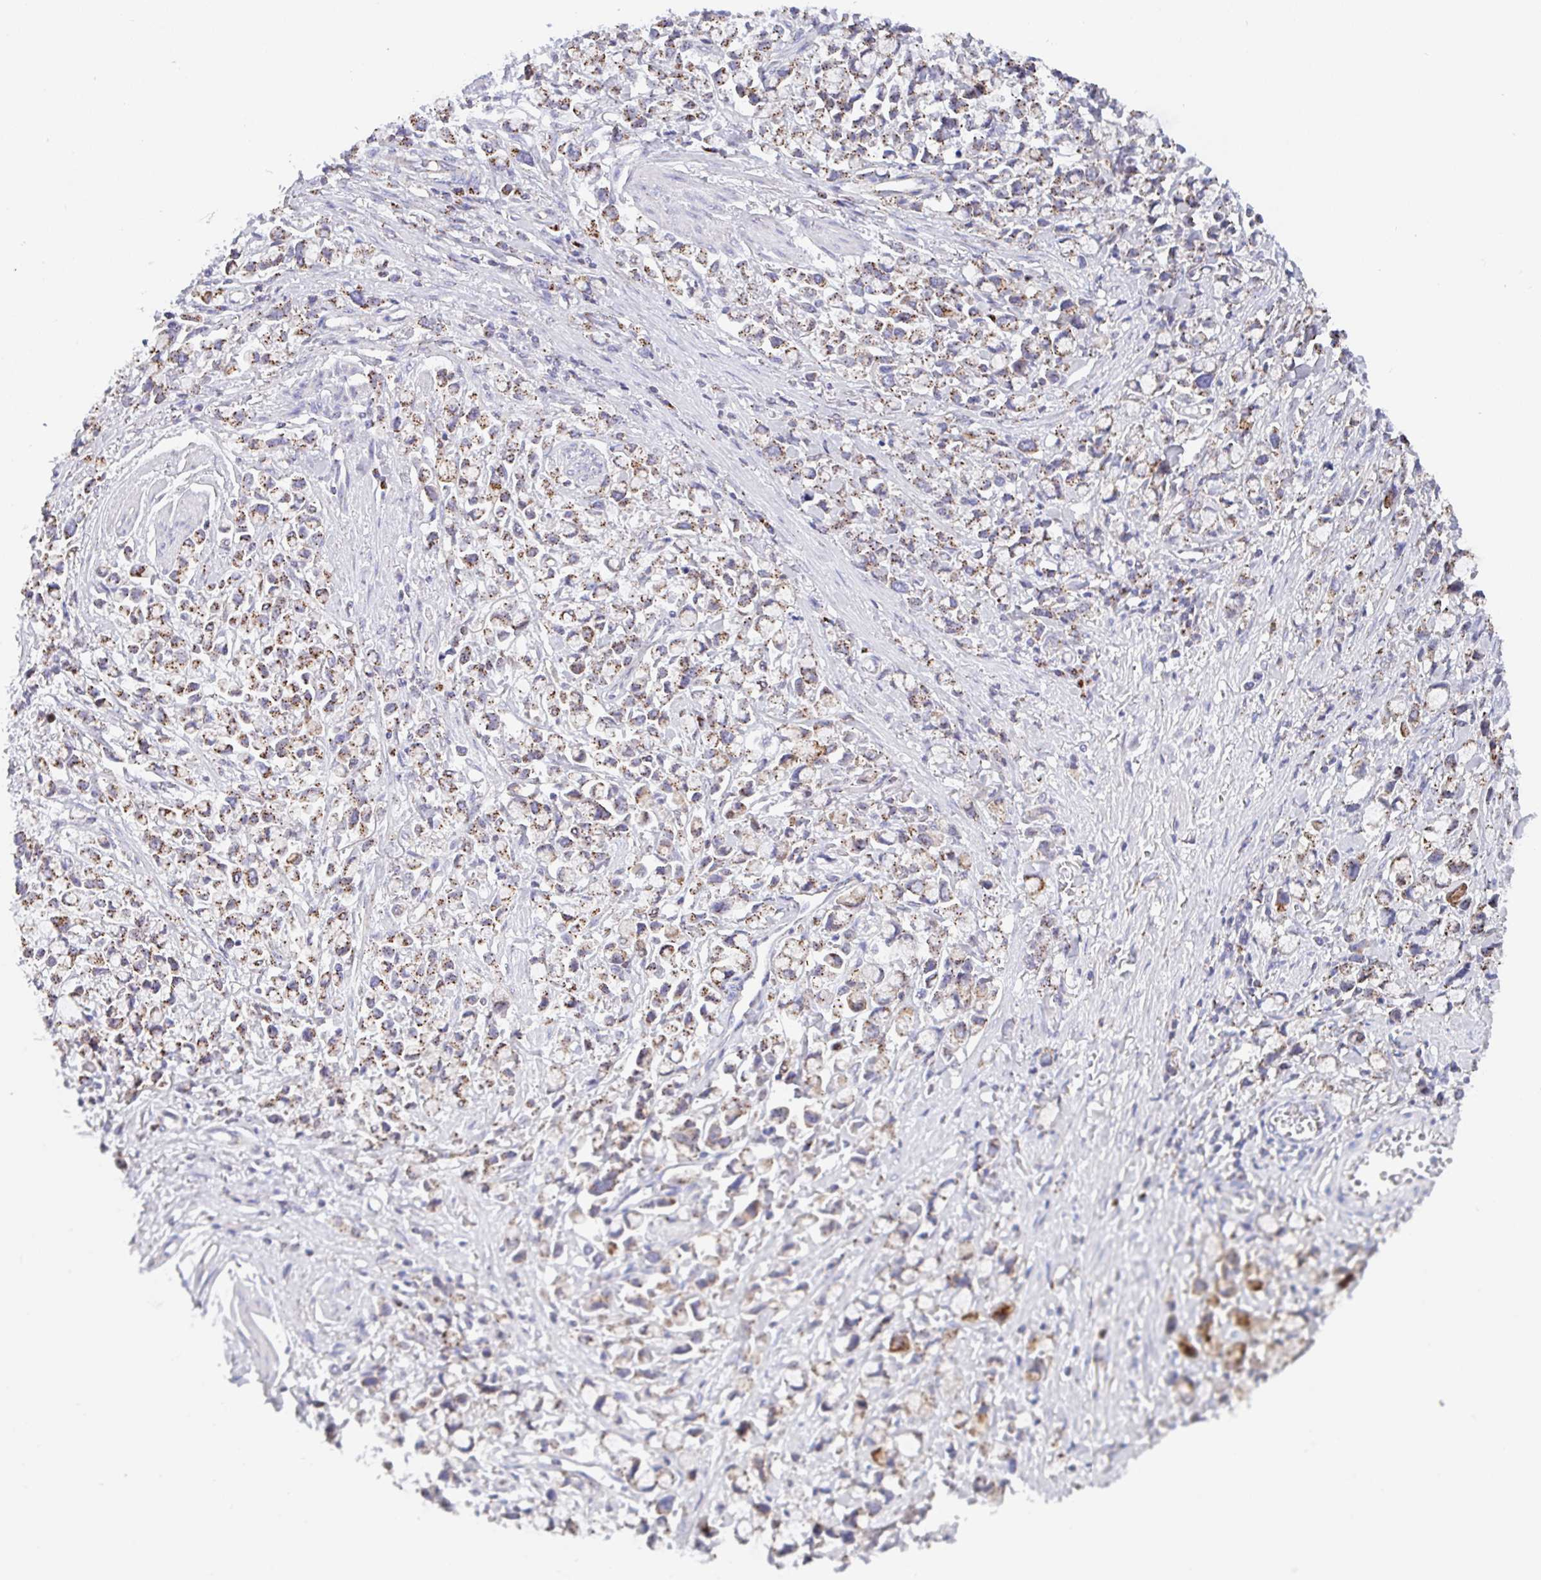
{"staining": {"intensity": "moderate", "quantity": ">75%", "location": "cytoplasmic/membranous"}, "tissue": "stomach cancer", "cell_type": "Tumor cells", "image_type": "cancer", "snomed": [{"axis": "morphology", "description": "Adenocarcinoma, NOS"}, {"axis": "topography", "description": "Stomach"}], "caption": "A high-resolution histopathology image shows immunohistochemistry staining of stomach cancer, which exhibits moderate cytoplasmic/membranous positivity in about >75% of tumor cells.", "gene": "PROSER3", "patient": {"sex": "female", "age": 81}}